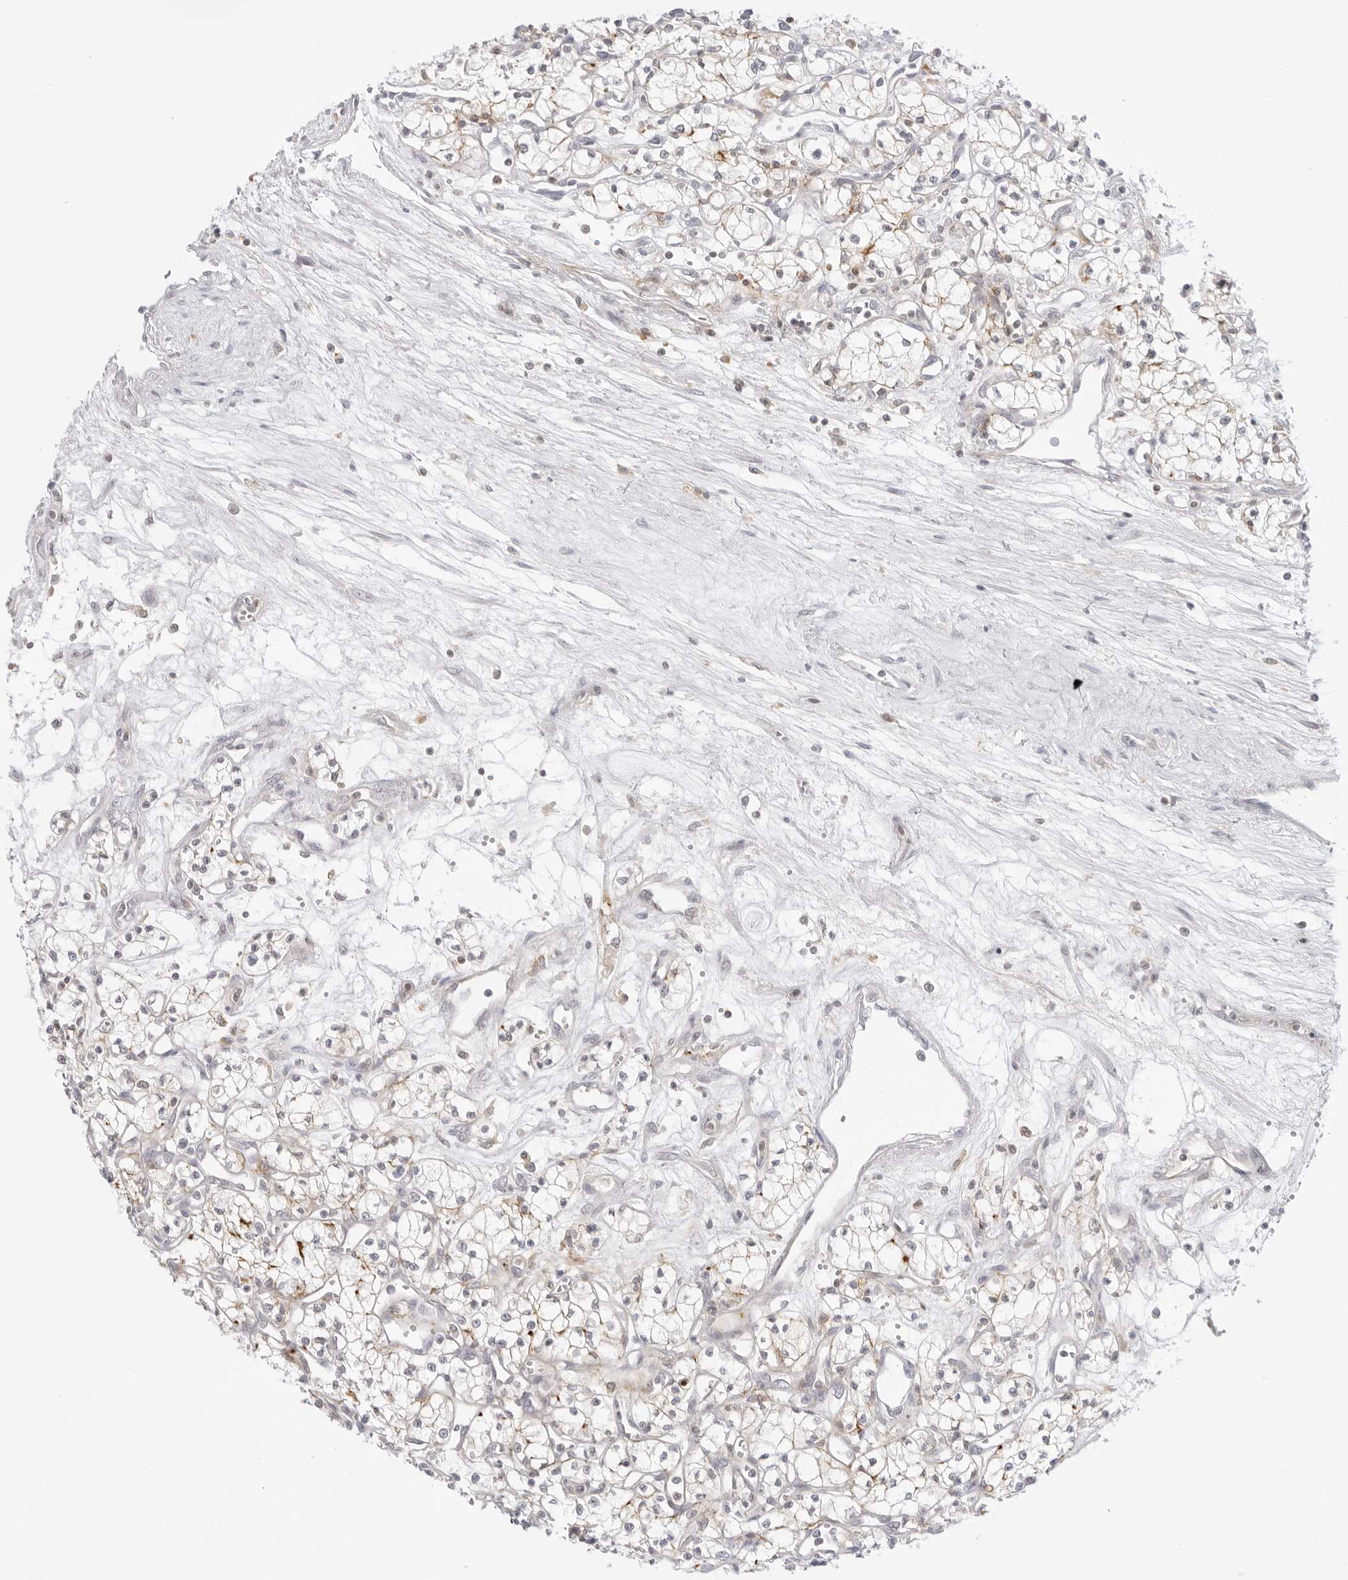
{"staining": {"intensity": "moderate", "quantity": "<25%", "location": "cytoplasmic/membranous"}, "tissue": "renal cancer", "cell_type": "Tumor cells", "image_type": "cancer", "snomed": [{"axis": "morphology", "description": "Adenocarcinoma, NOS"}, {"axis": "topography", "description": "Kidney"}], "caption": "Protein expression analysis of renal adenocarcinoma shows moderate cytoplasmic/membranous positivity in about <25% of tumor cells. The staining is performed using DAB (3,3'-diaminobenzidine) brown chromogen to label protein expression. The nuclei are counter-stained blue using hematoxylin.", "gene": "TNFRSF14", "patient": {"sex": "male", "age": 59}}